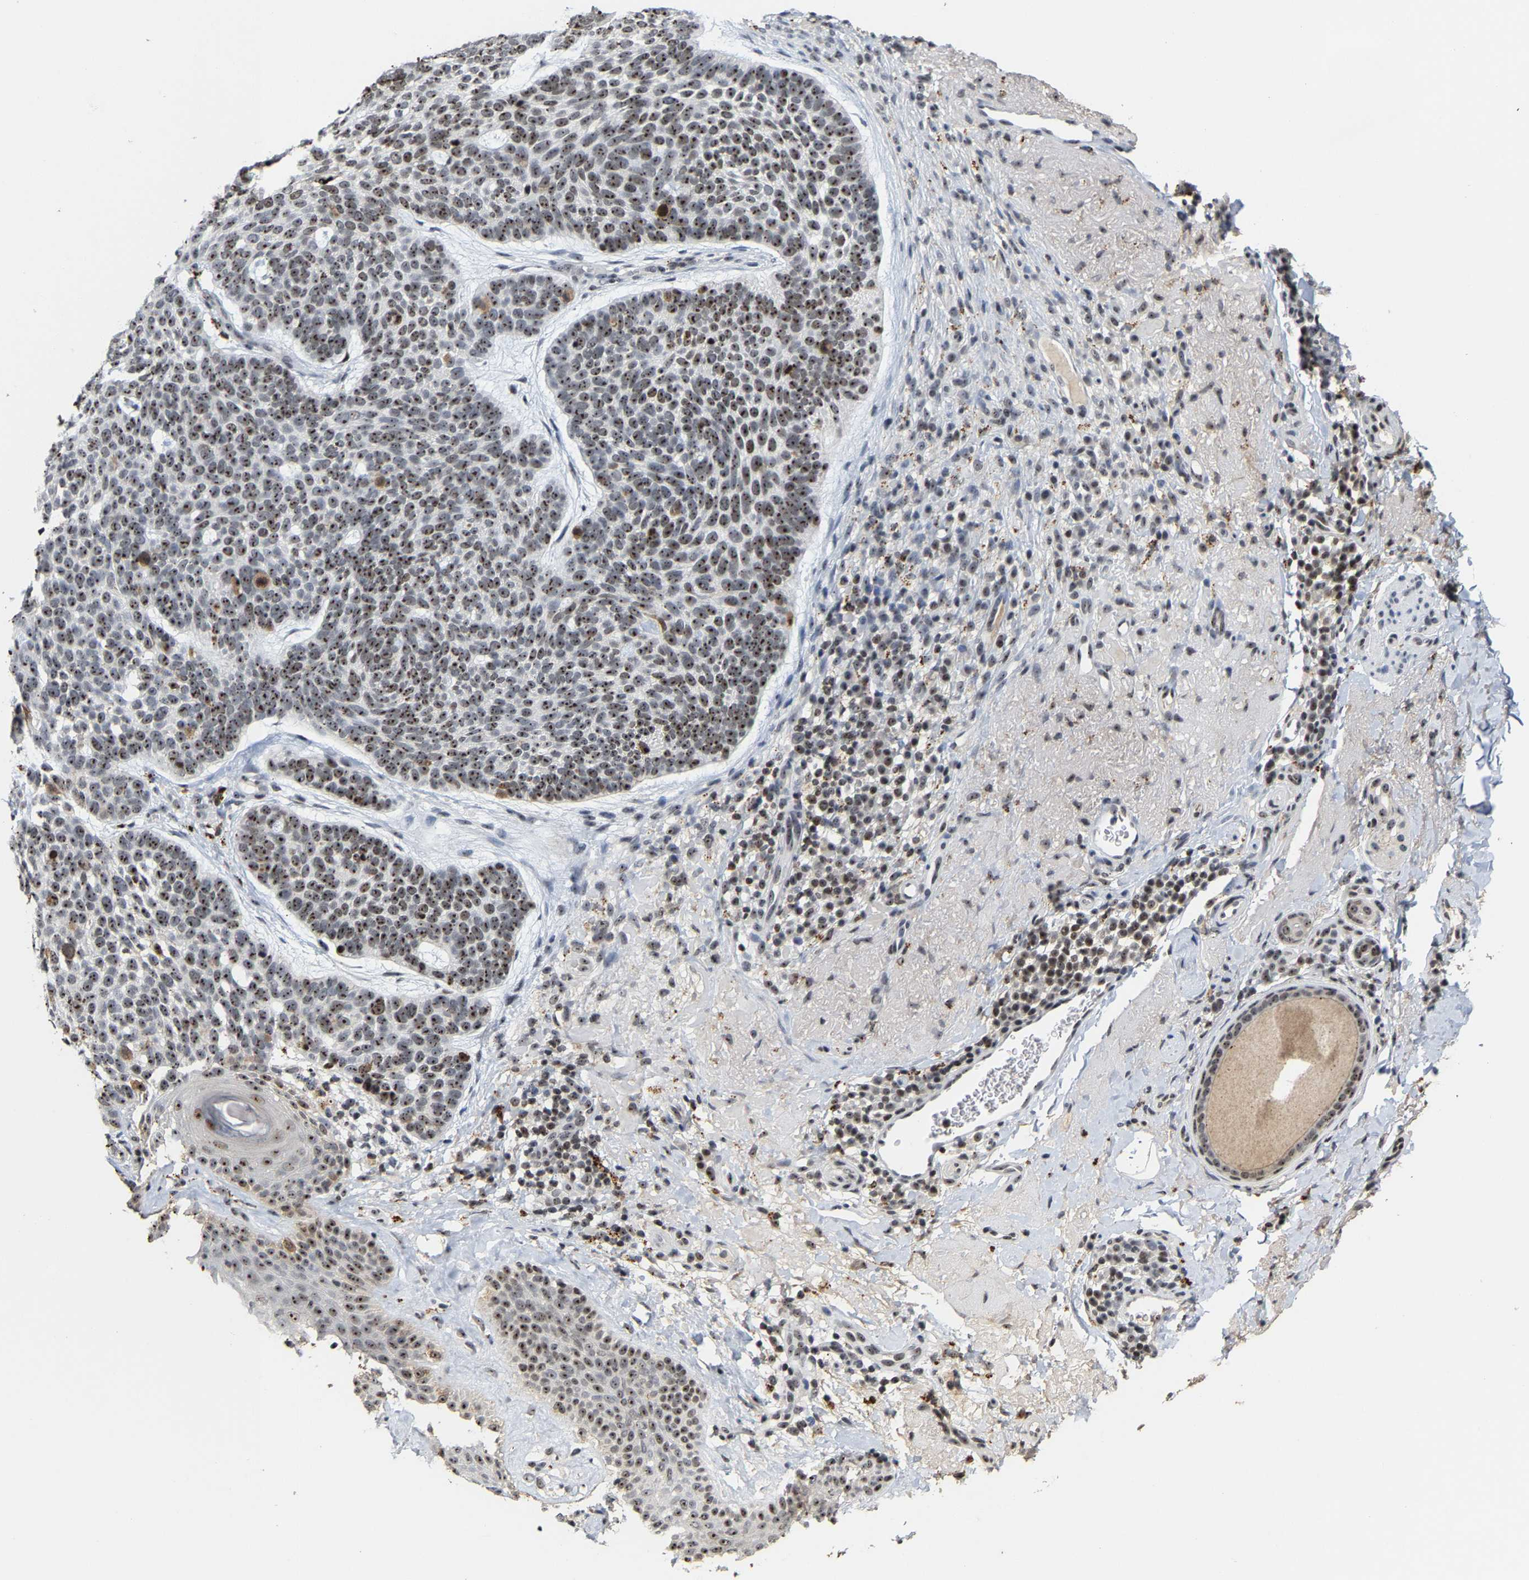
{"staining": {"intensity": "moderate", "quantity": ">75%", "location": "nuclear"}, "tissue": "skin cancer", "cell_type": "Tumor cells", "image_type": "cancer", "snomed": [{"axis": "morphology", "description": "Basal cell carcinoma"}, {"axis": "topography", "description": "Skin"}, {"axis": "topography", "description": "Skin of head"}], "caption": "Protein staining shows moderate nuclear expression in about >75% of tumor cells in skin basal cell carcinoma.", "gene": "NOP58", "patient": {"sex": "female", "age": 85}}